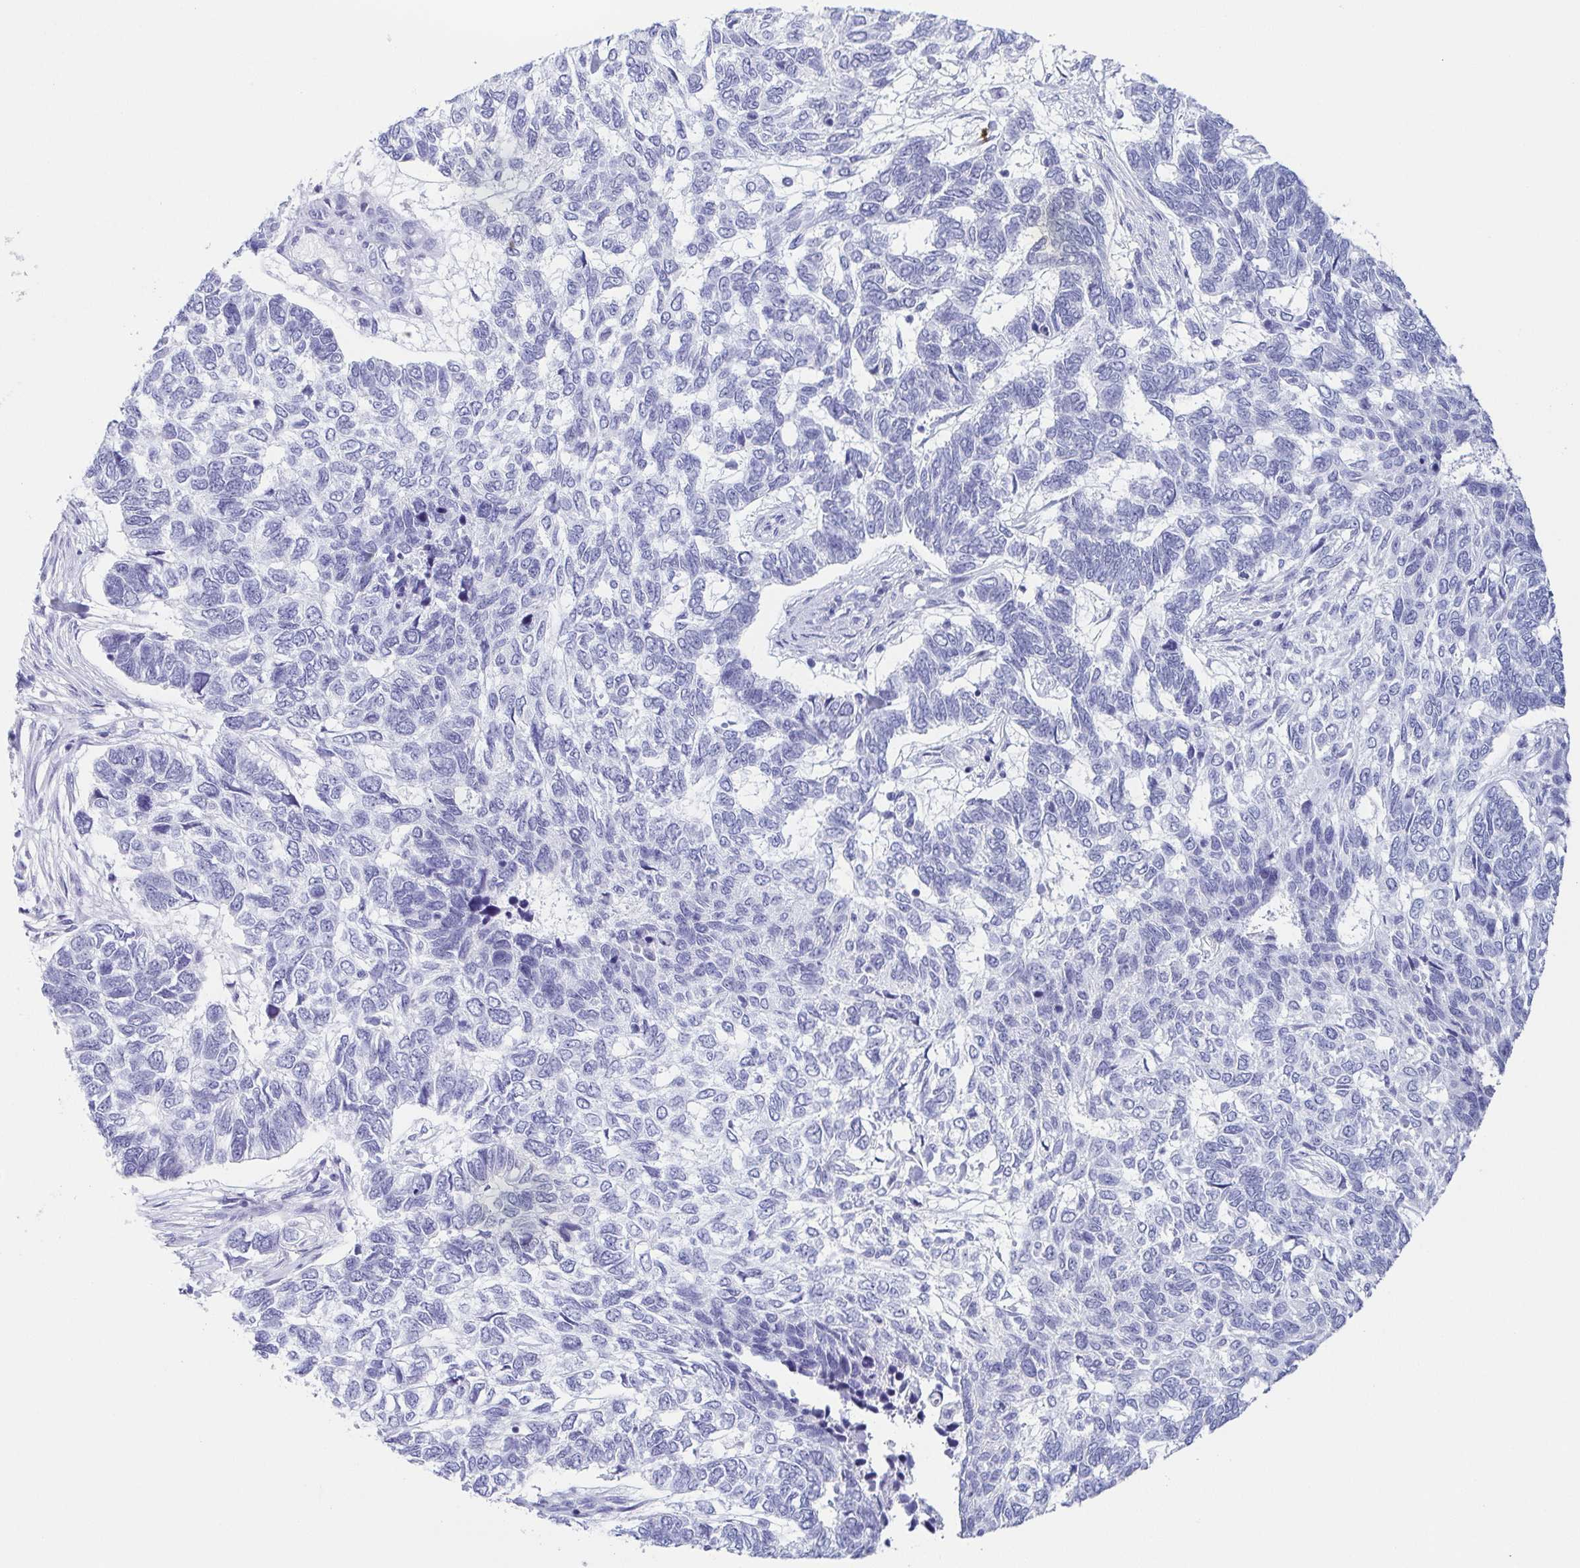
{"staining": {"intensity": "negative", "quantity": "none", "location": "none"}, "tissue": "skin cancer", "cell_type": "Tumor cells", "image_type": "cancer", "snomed": [{"axis": "morphology", "description": "Basal cell carcinoma"}, {"axis": "topography", "description": "Skin"}], "caption": "An immunohistochemistry photomicrograph of skin cancer (basal cell carcinoma) is shown. There is no staining in tumor cells of skin cancer (basal cell carcinoma). (DAB (3,3'-diaminobenzidine) immunohistochemistry (IHC), high magnification).", "gene": "ZG16B", "patient": {"sex": "female", "age": 65}}